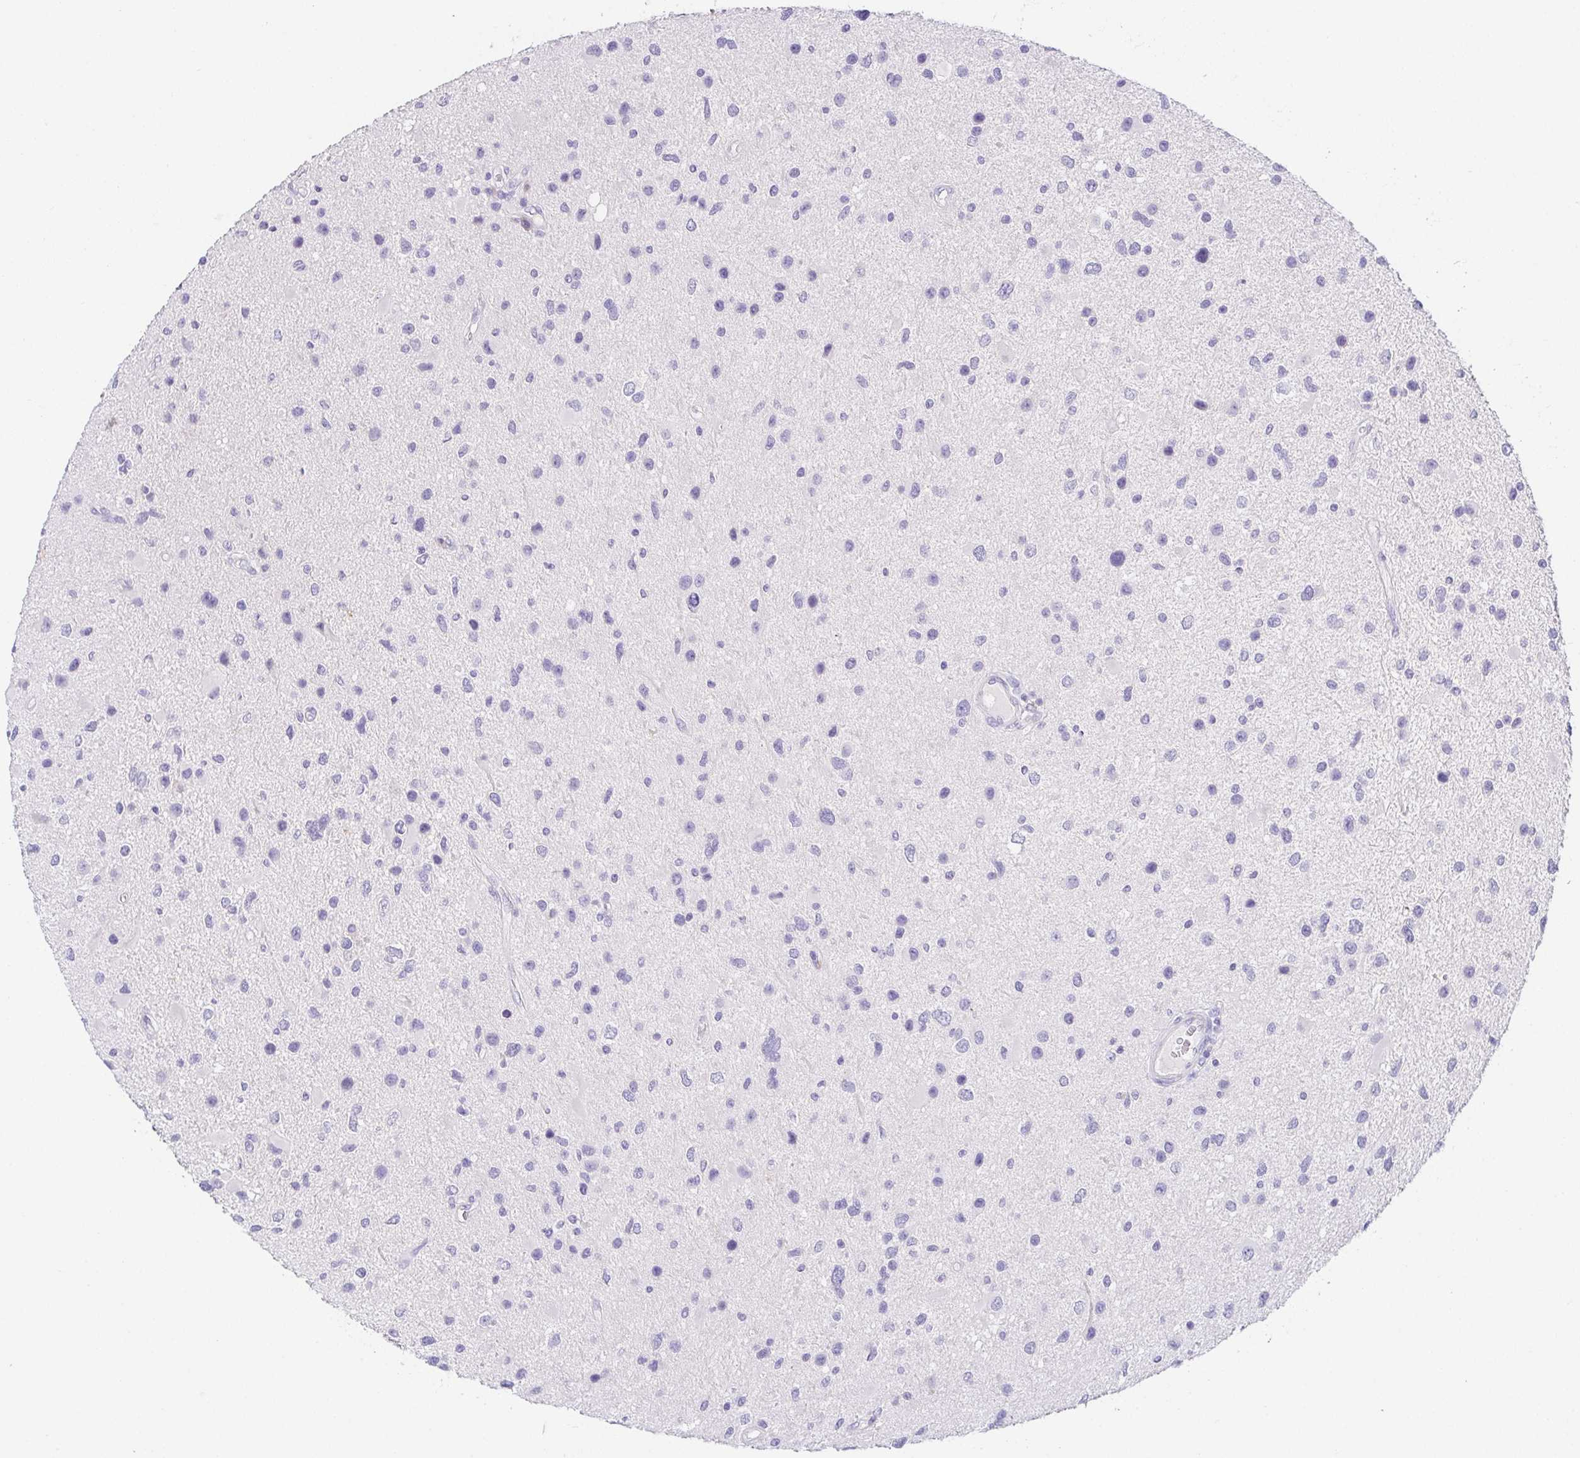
{"staining": {"intensity": "negative", "quantity": "none", "location": "none"}, "tissue": "glioma", "cell_type": "Tumor cells", "image_type": "cancer", "snomed": [{"axis": "morphology", "description": "Glioma, malignant, Low grade"}, {"axis": "topography", "description": "Brain"}], "caption": "High magnification brightfield microscopy of glioma stained with DAB (brown) and counterstained with hematoxylin (blue): tumor cells show no significant expression. (DAB (3,3'-diaminobenzidine) IHC, high magnification).", "gene": "HAPLN2", "patient": {"sex": "female", "age": 32}}